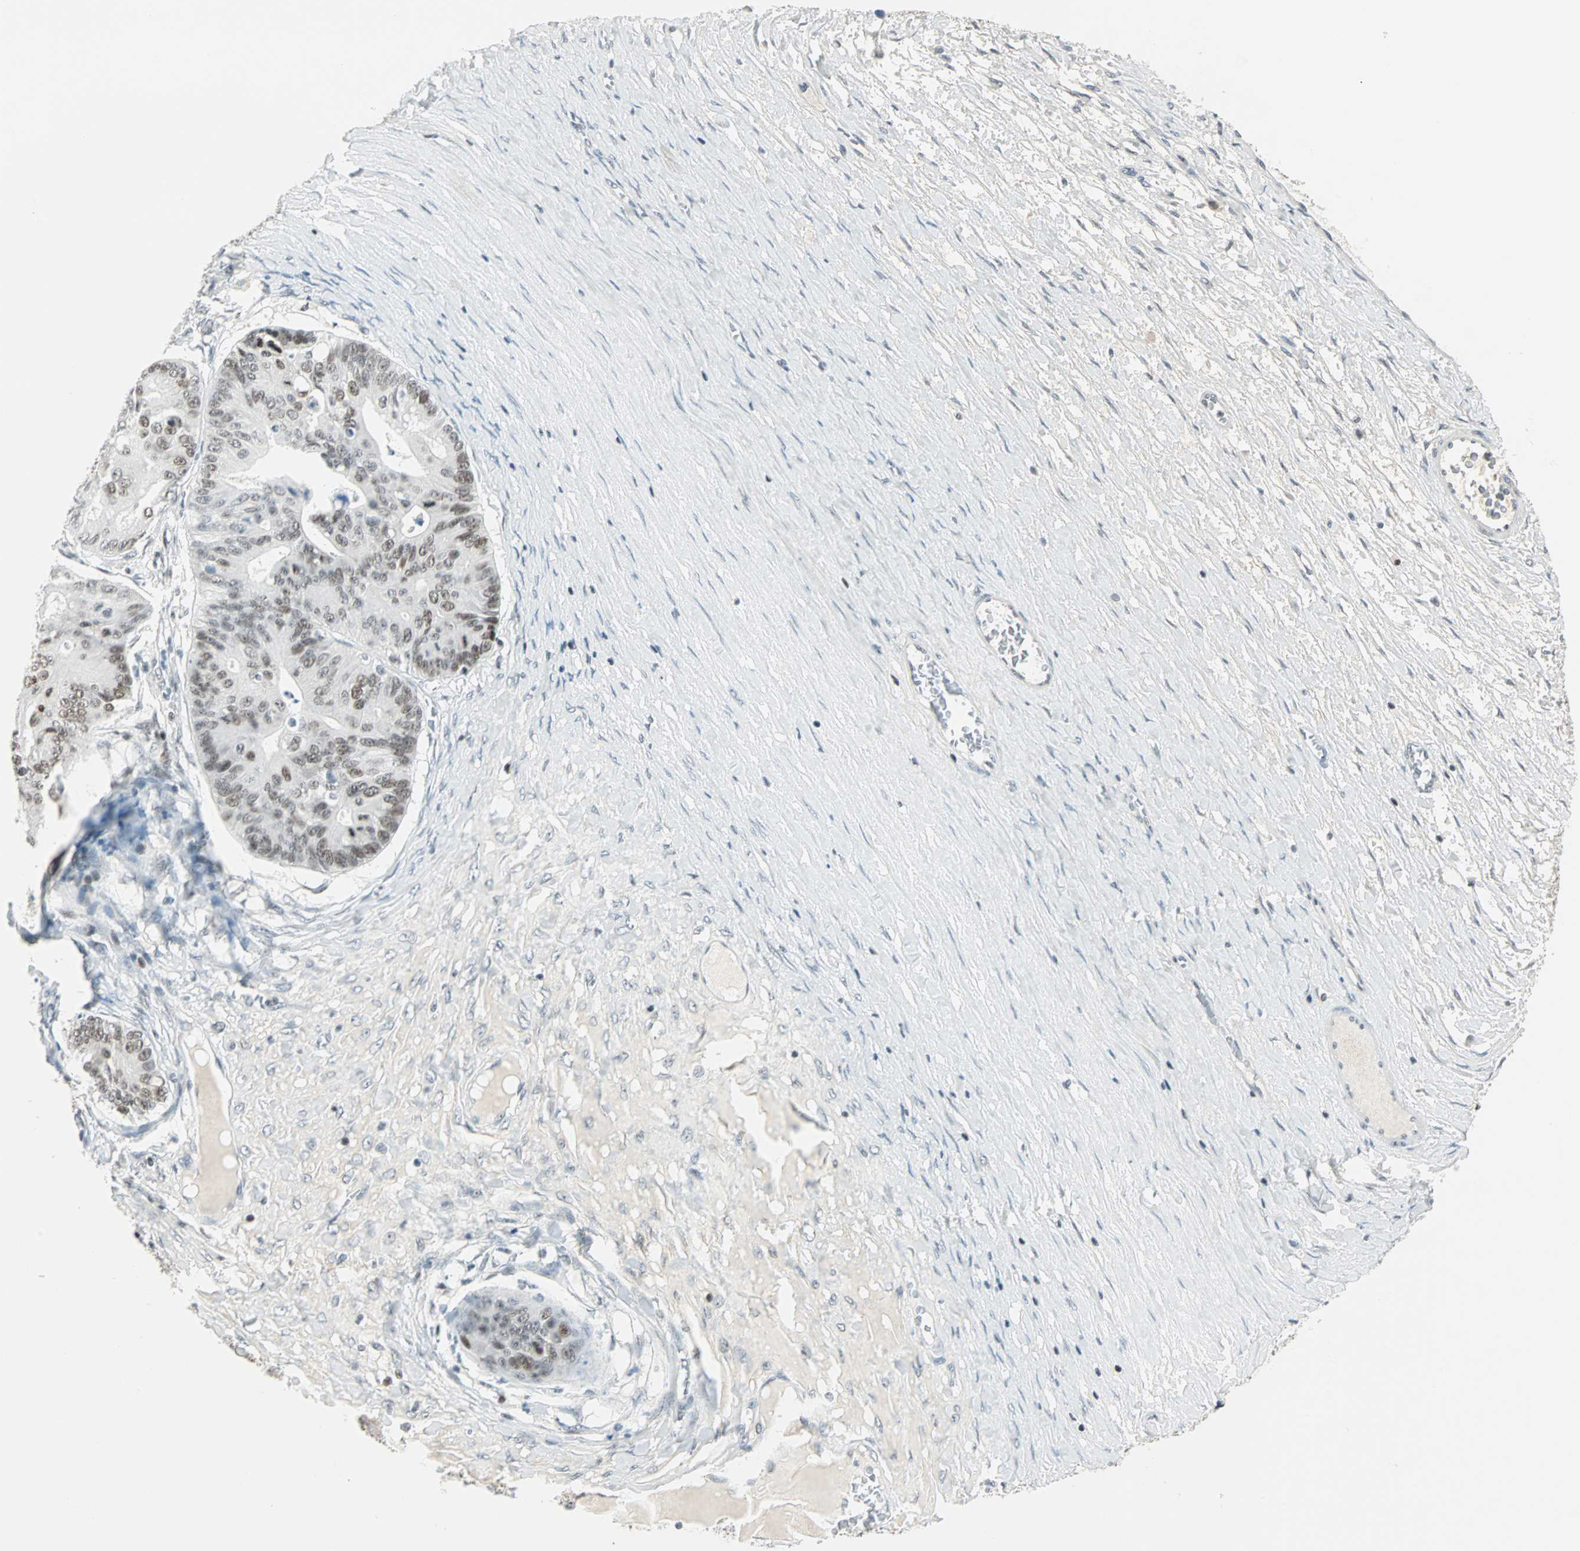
{"staining": {"intensity": "weak", "quantity": "25%-75%", "location": "nuclear"}, "tissue": "ovarian cancer", "cell_type": "Tumor cells", "image_type": "cancer", "snomed": [{"axis": "morphology", "description": "Cystadenocarcinoma, mucinous, NOS"}, {"axis": "topography", "description": "Ovary"}], "caption": "Immunohistochemistry (IHC) histopathology image of neoplastic tissue: human ovarian mucinous cystadenocarcinoma stained using IHC exhibits low levels of weak protein expression localized specifically in the nuclear of tumor cells, appearing as a nuclear brown color.", "gene": "SIN3A", "patient": {"sex": "female", "age": 37}}